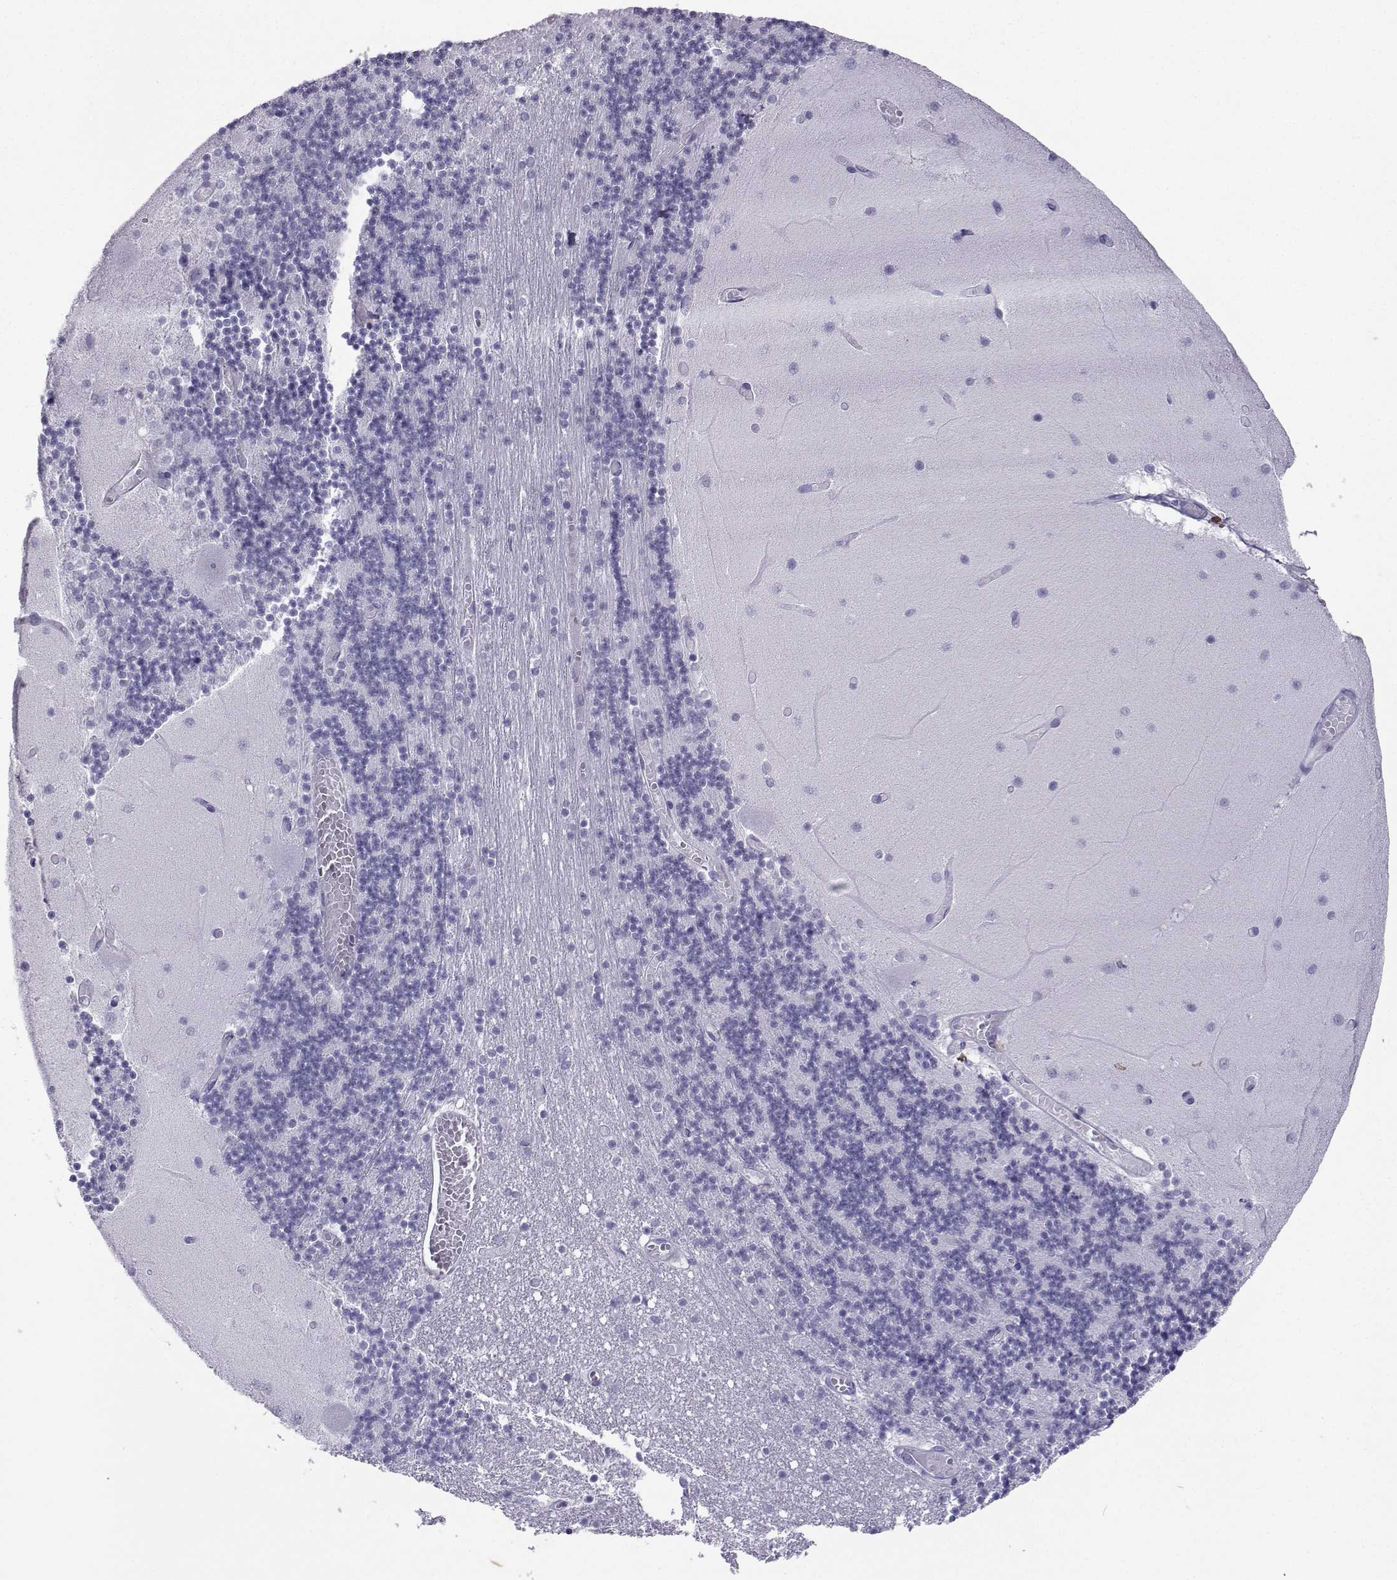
{"staining": {"intensity": "negative", "quantity": "none", "location": "none"}, "tissue": "cerebellum", "cell_type": "Cells in granular layer", "image_type": "normal", "snomed": [{"axis": "morphology", "description": "Normal tissue, NOS"}, {"axis": "topography", "description": "Cerebellum"}], "caption": "There is no significant staining in cells in granular layer of cerebellum. (DAB (3,3'-diaminobenzidine) IHC, high magnification).", "gene": "LORICRIN", "patient": {"sex": "female", "age": 28}}